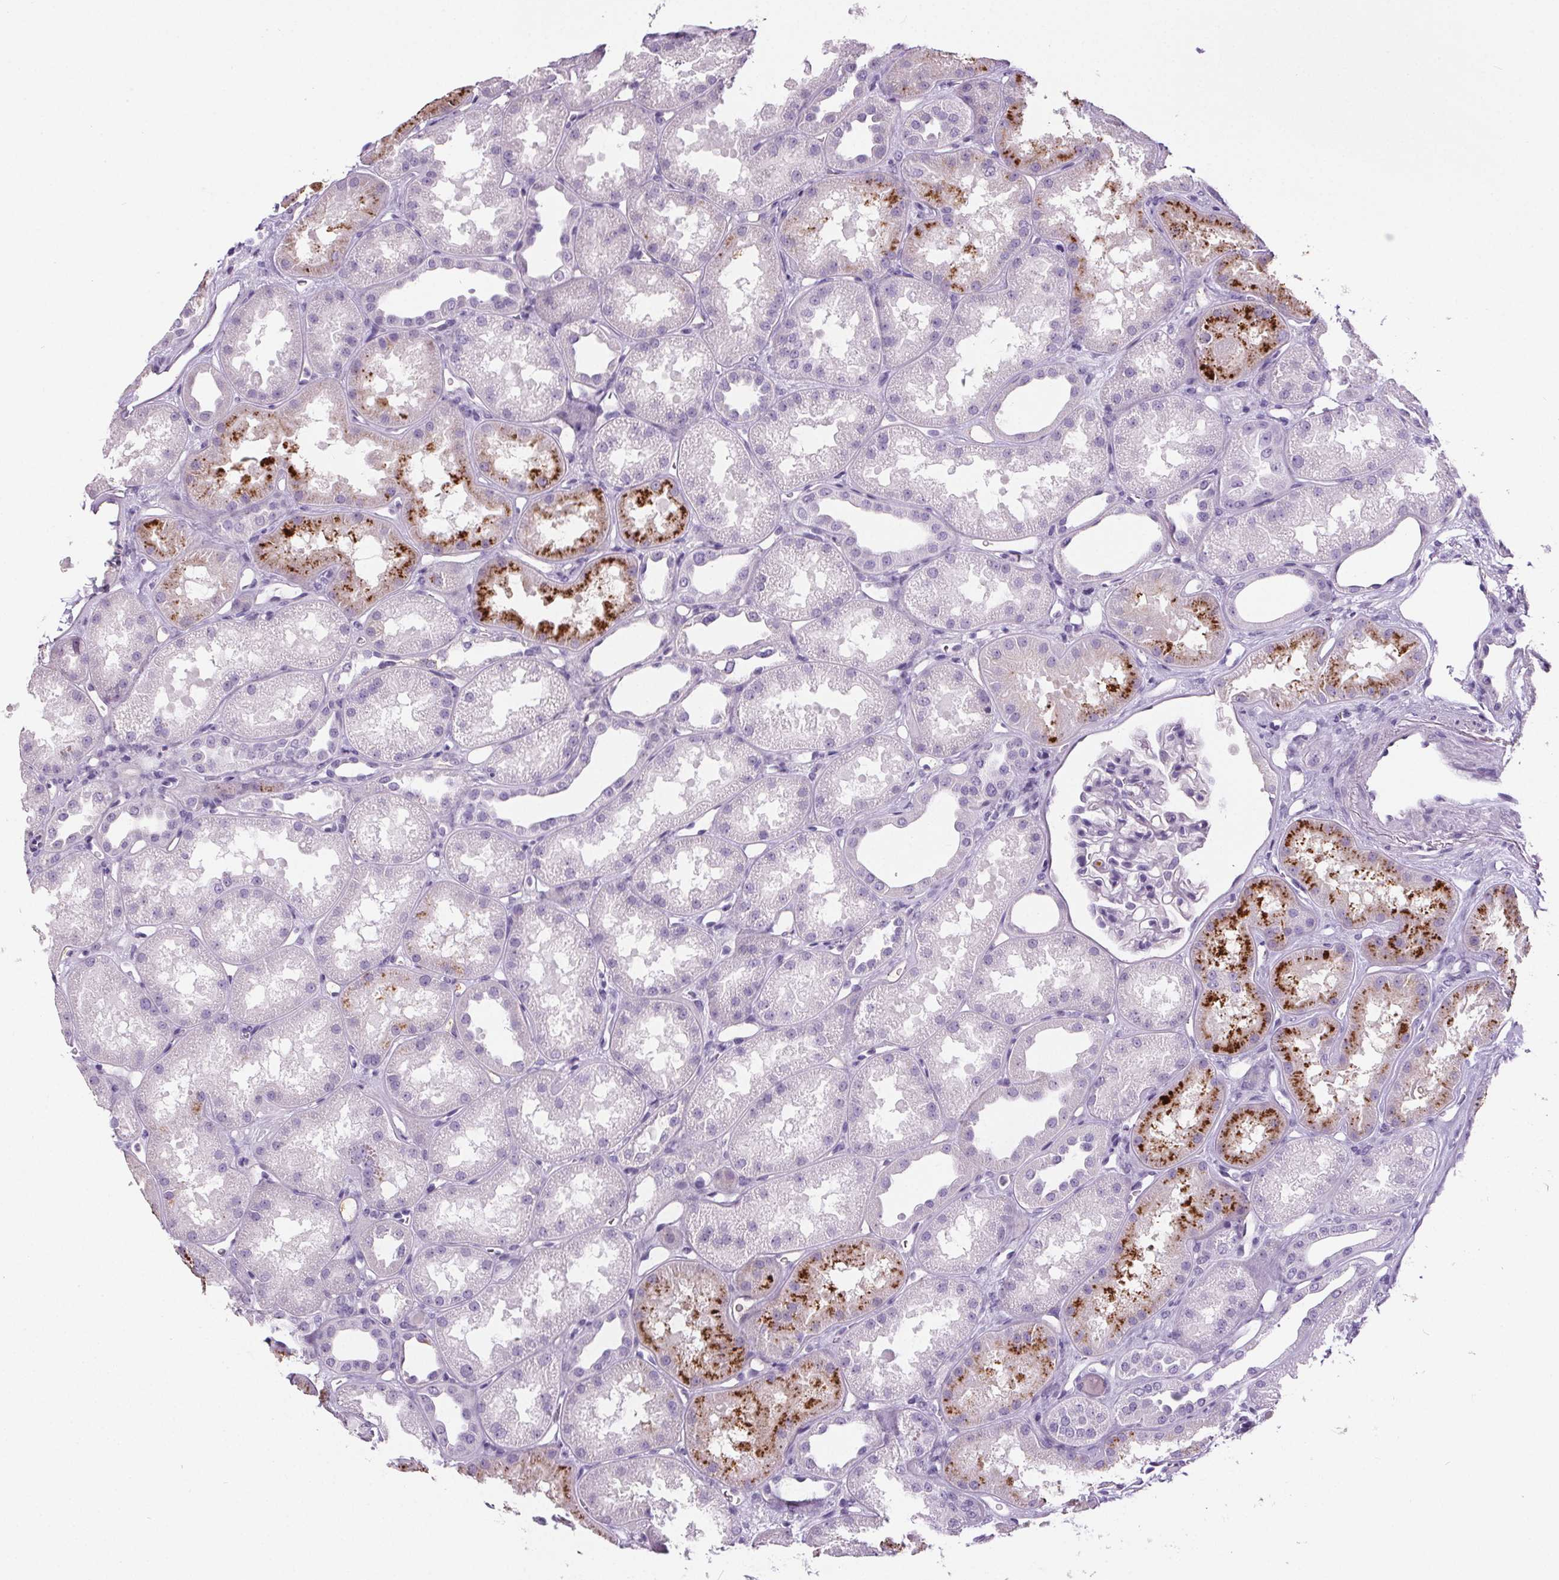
{"staining": {"intensity": "negative", "quantity": "none", "location": "none"}, "tissue": "kidney", "cell_type": "Cells in glomeruli", "image_type": "normal", "snomed": [{"axis": "morphology", "description": "Normal tissue, NOS"}, {"axis": "topography", "description": "Kidney"}], "caption": "An immunohistochemistry histopathology image of normal kidney is shown. There is no staining in cells in glomeruli of kidney.", "gene": "CD5L", "patient": {"sex": "male", "age": 61}}